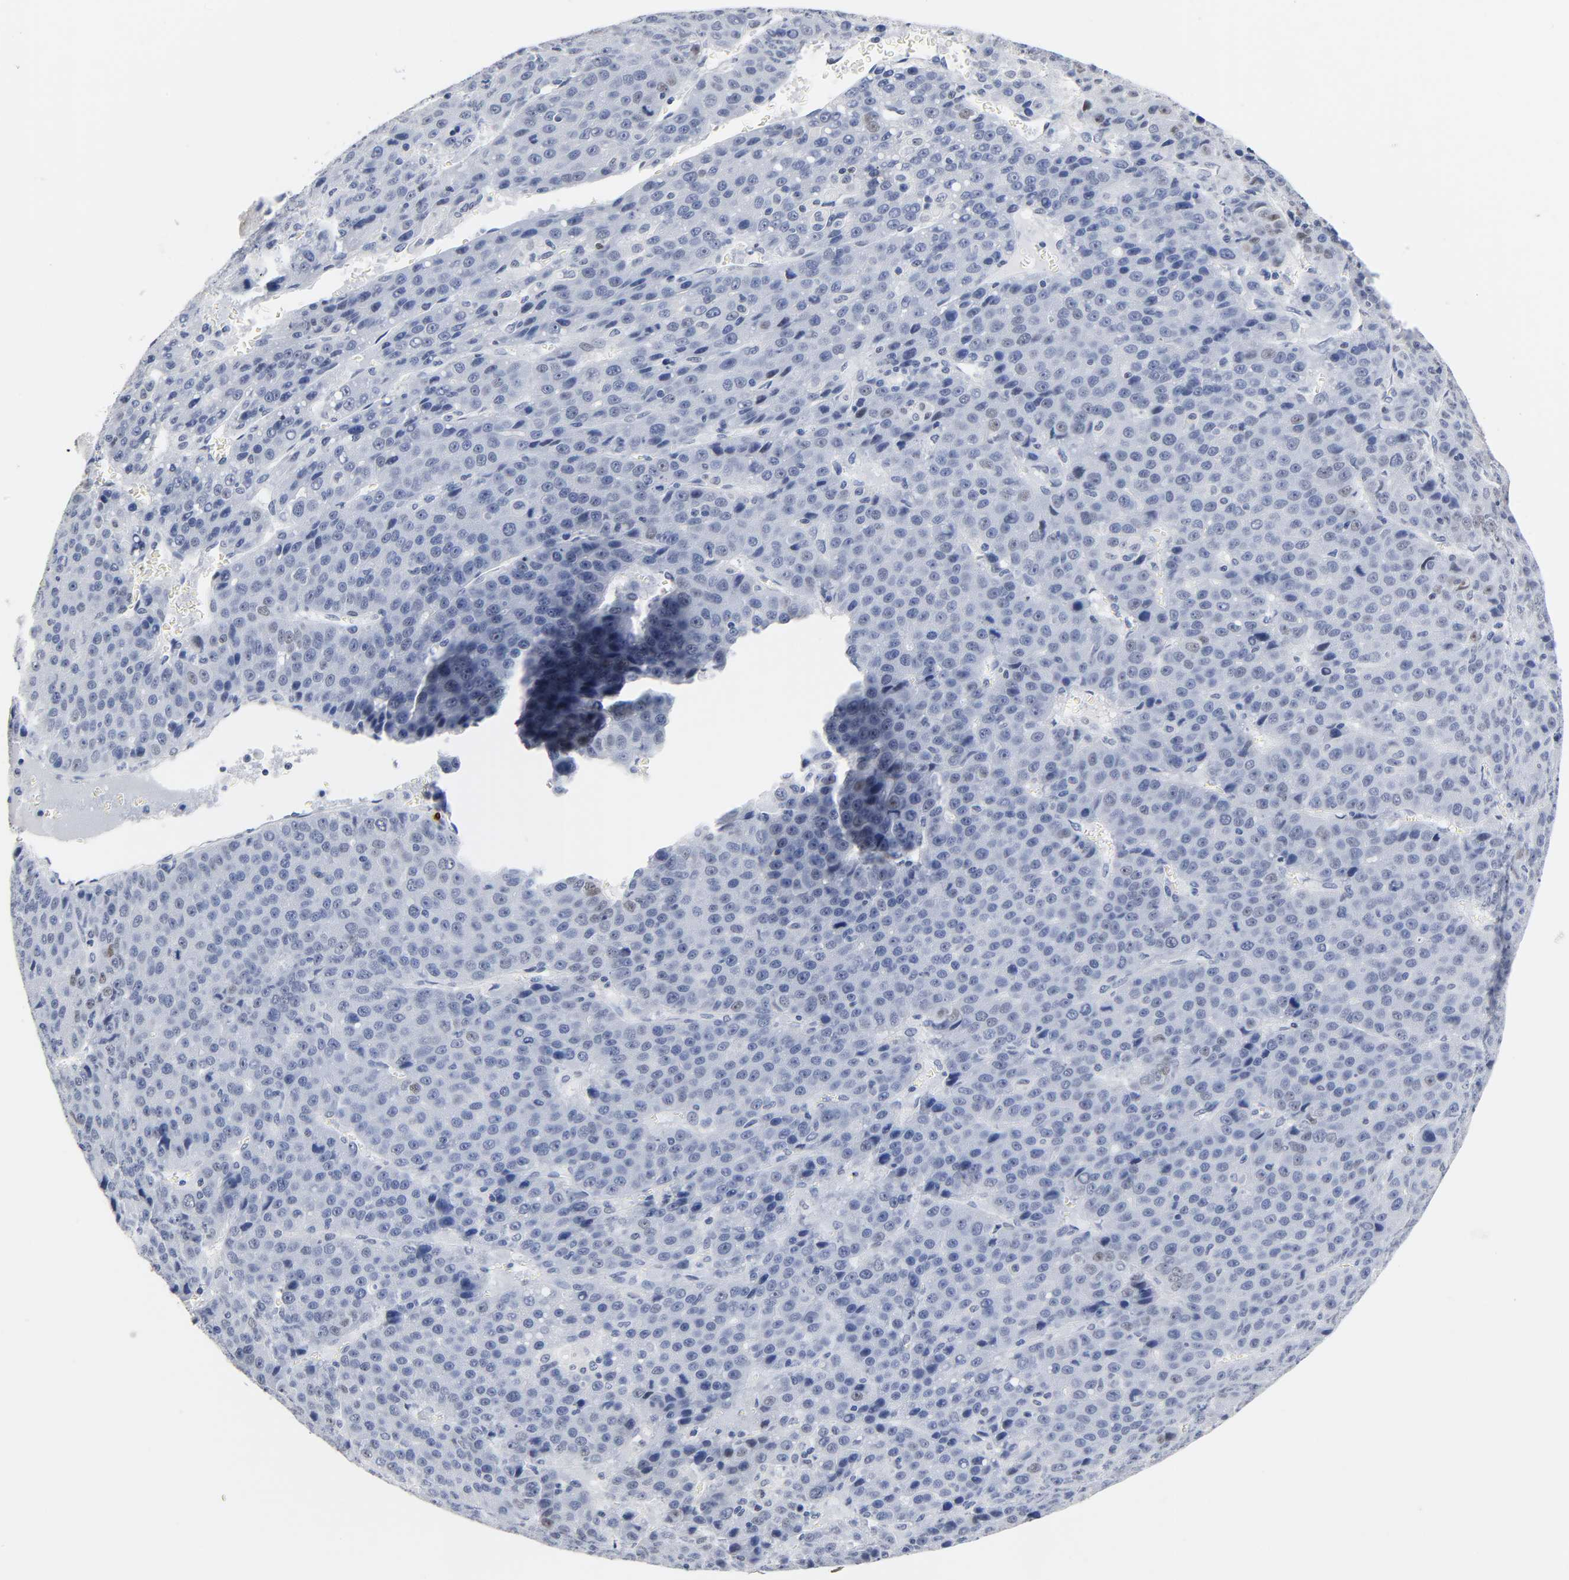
{"staining": {"intensity": "weak", "quantity": "<25%", "location": "nuclear"}, "tissue": "liver cancer", "cell_type": "Tumor cells", "image_type": "cancer", "snomed": [{"axis": "morphology", "description": "Carcinoma, Hepatocellular, NOS"}, {"axis": "topography", "description": "Liver"}], "caption": "There is no significant expression in tumor cells of liver cancer (hepatocellular carcinoma).", "gene": "NAB2", "patient": {"sex": "female", "age": 53}}